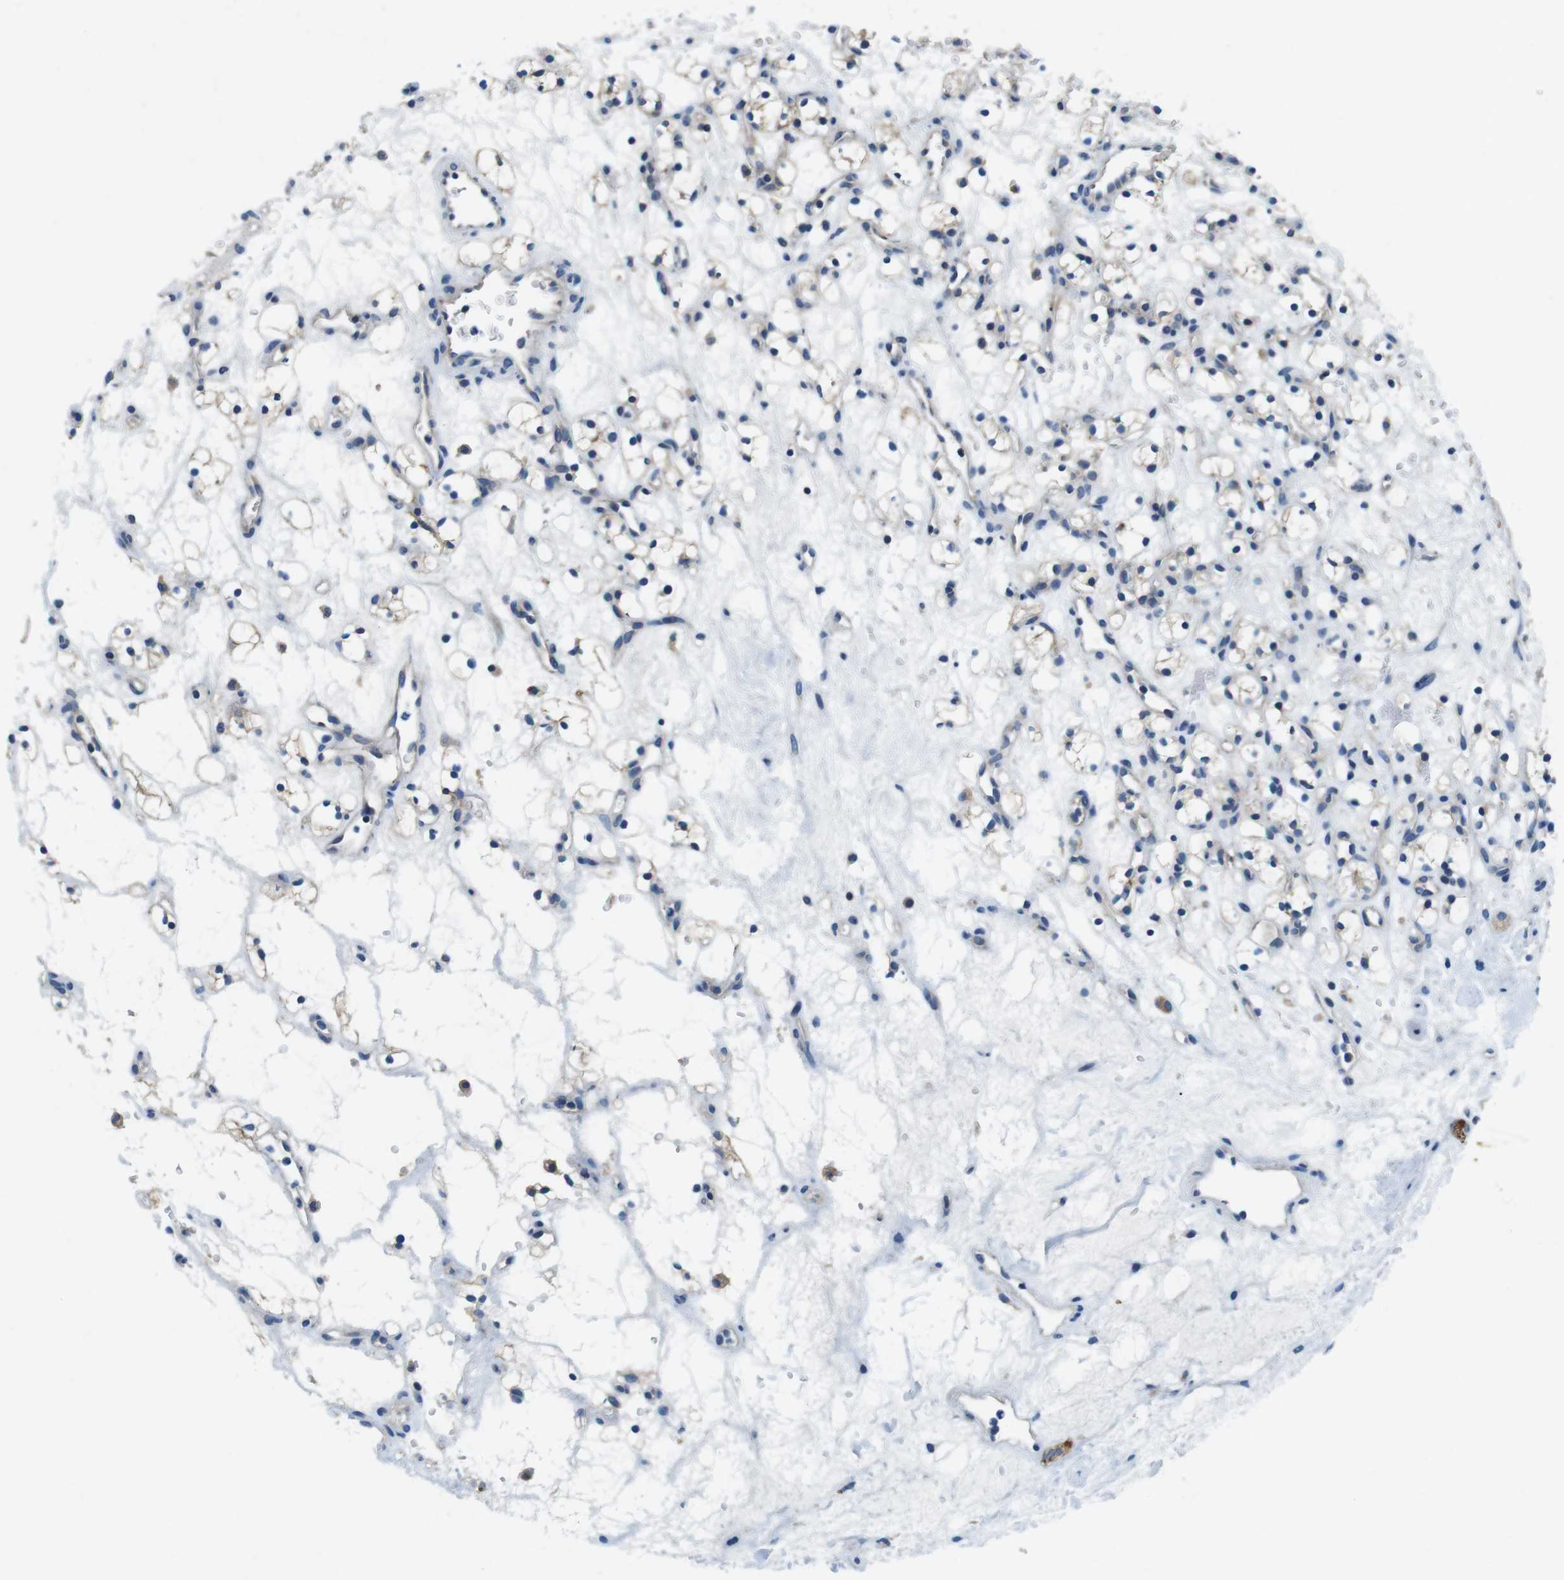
{"staining": {"intensity": "negative", "quantity": "none", "location": "none"}, "tissue": "renal cancer", "cell_type": "Tumor cells", "image_type": "cancer", "snomed": [{"axis": "morphology", "description": "Adenocarcinoma, NOS"}, {"axis": "topography", "description": "Kidney"}], "caption": "Renal adenocarcinoma was stained to show a protein in brown. There is no significant expression in tumor cells.", "gene": "DENND4C", "patient": {"sex": "female", "age": 60}}